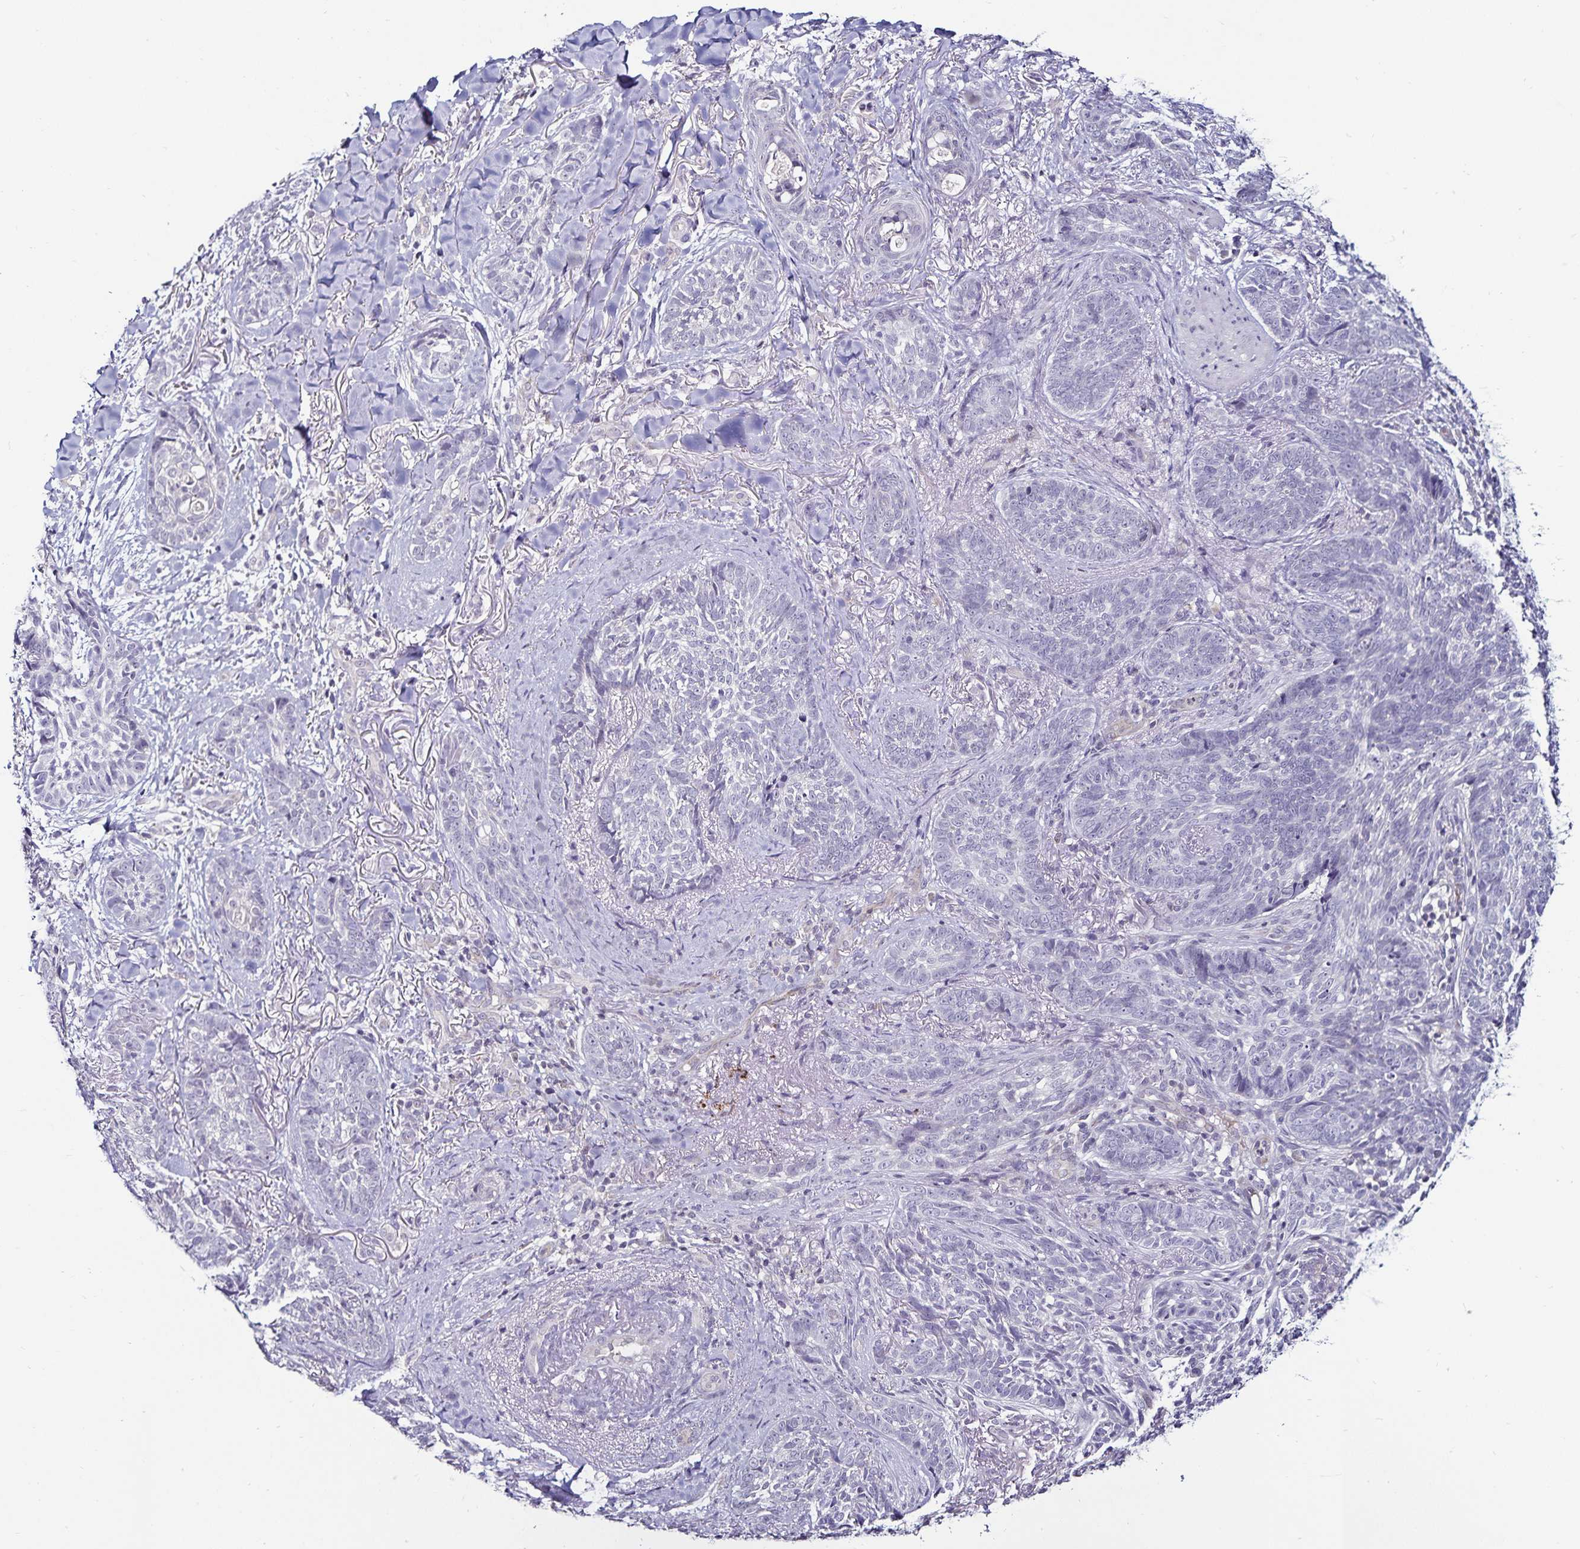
{"staining": {"intensity": "negative", "quantity": "none", "location": "none"}, "tissue": "skin cancer", "cell_type": "Tumor cells", "image_type": "cancer", "snomed": [{"axis": "morphology", "description": "Basal cell carcinoma"}, {"axis": "topography", "description": "Skin"}, {"axis": "topography", "description": "Skin of face"}], "caption": "DAB immunohistochemical staining of skin cancer (basal cell carcinoma) reveals no significant positivity in tumor cells.", "gene": "ACSL5", "patient": {"sex": "male", "age": 88}}